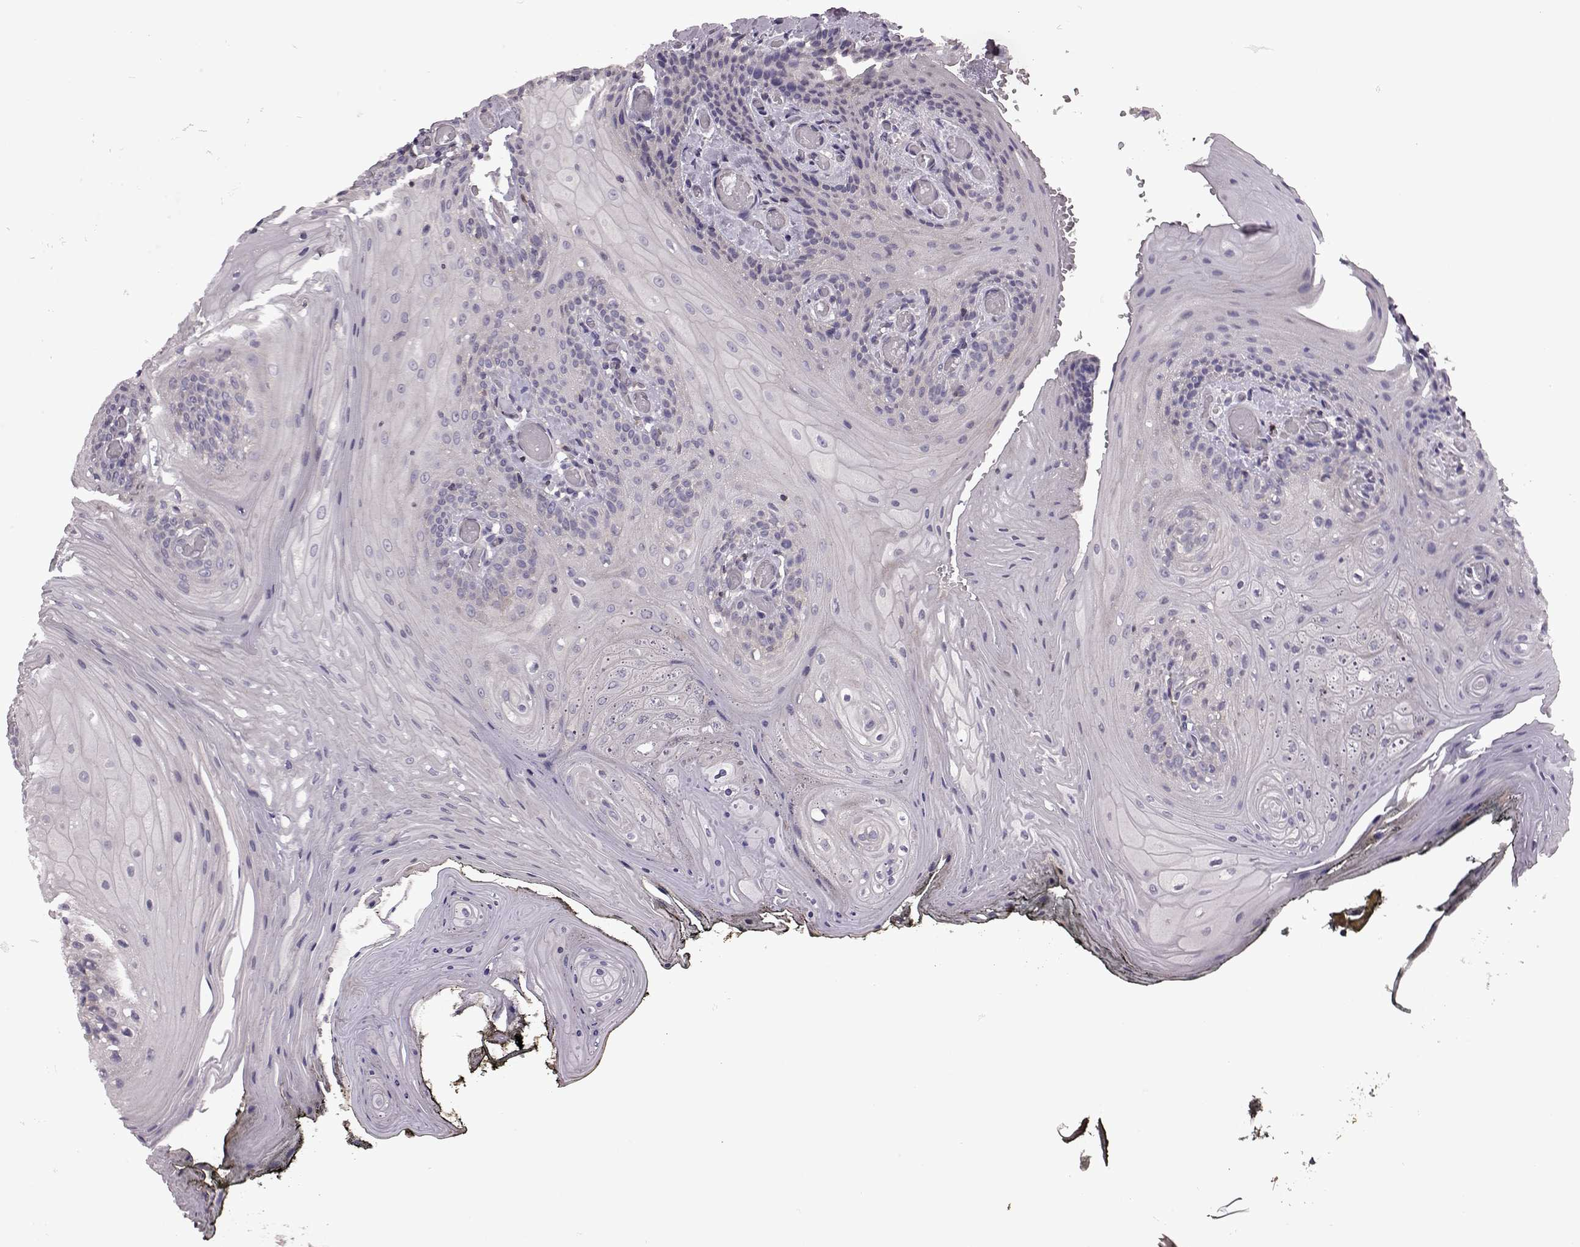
{"staining": {"intensity": "negative", "quantity": "none", "location": "none"}, "tissue": "oral mucosa", "cell_type": "Squamous epithelial cells", "image_type": "normal", "snomed": [{"axis": "morphology", "description": "Normal tissue, NOS"}, {"axis": "topography", "description": "Oral tissue"}], "caption": "A high-resolution histopathology image shows immunohistochemistry staining of normal oral mucosa, which displays no significant positivity in squamous epithelial cells.", "gene": "CDC42SE1", "patient": {"sex": "male", "age": 9}}